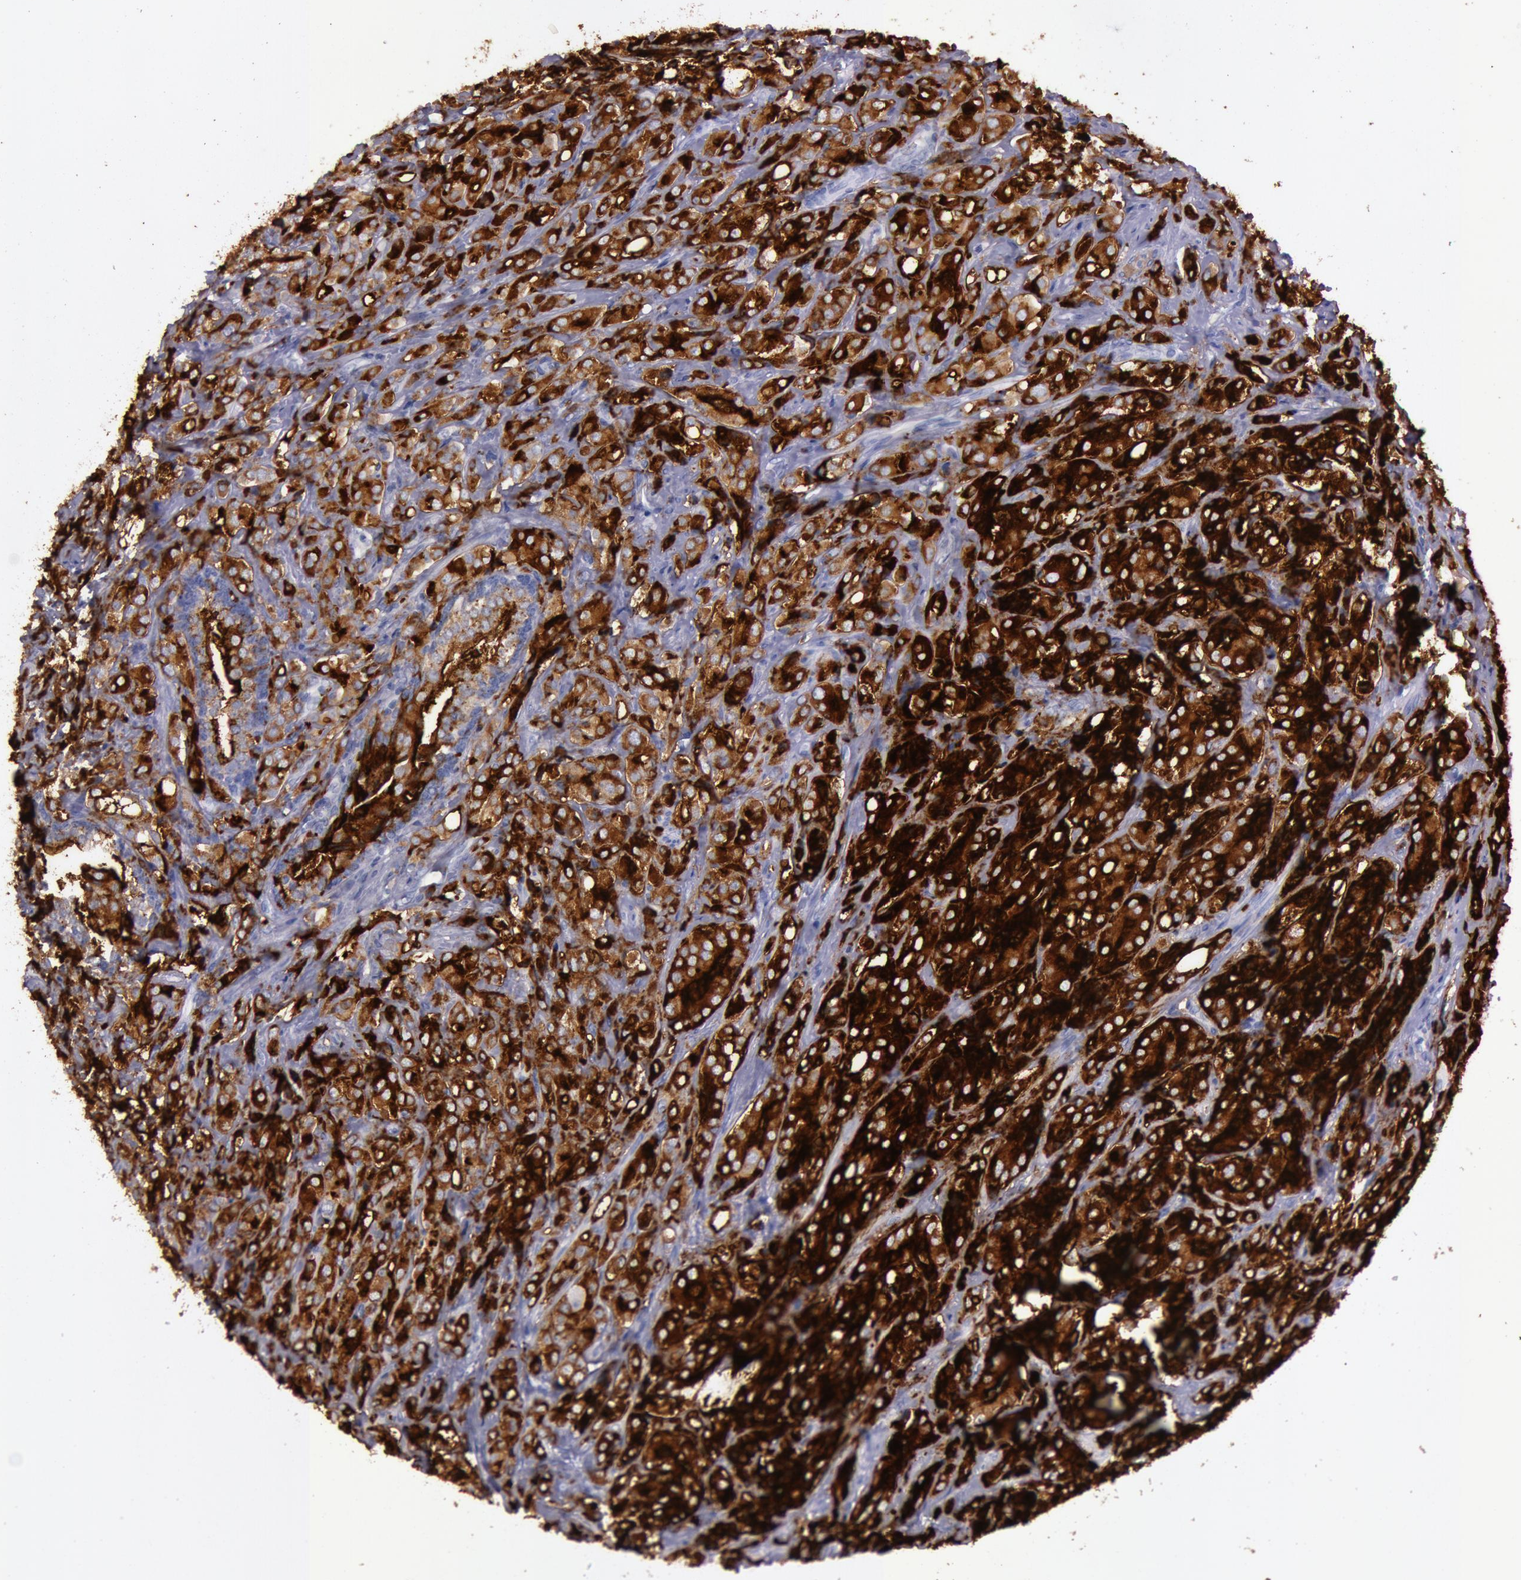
{"staining": {"intensity": "strong", "quantity": ">75%", "location": "cytoplasmic/membranous"}, "tissue": "prostate cancer", "cell_type": "Tumor cells", "image_type": "cancer", "snomed": [{"axis": "morphology", "description": "Adenocarcinoma, High grade"}, {"axis": "topography", "description": "Prostate"}], "caption": "A high amount of strong cytoplasmic/membranous expression is present in about >75% of tumor cells in prostate cancer (adenocarcinoma (high-grade)) tissue.", "gene": "FOLH1", "patient": {"sex": "male", "age": 68}}